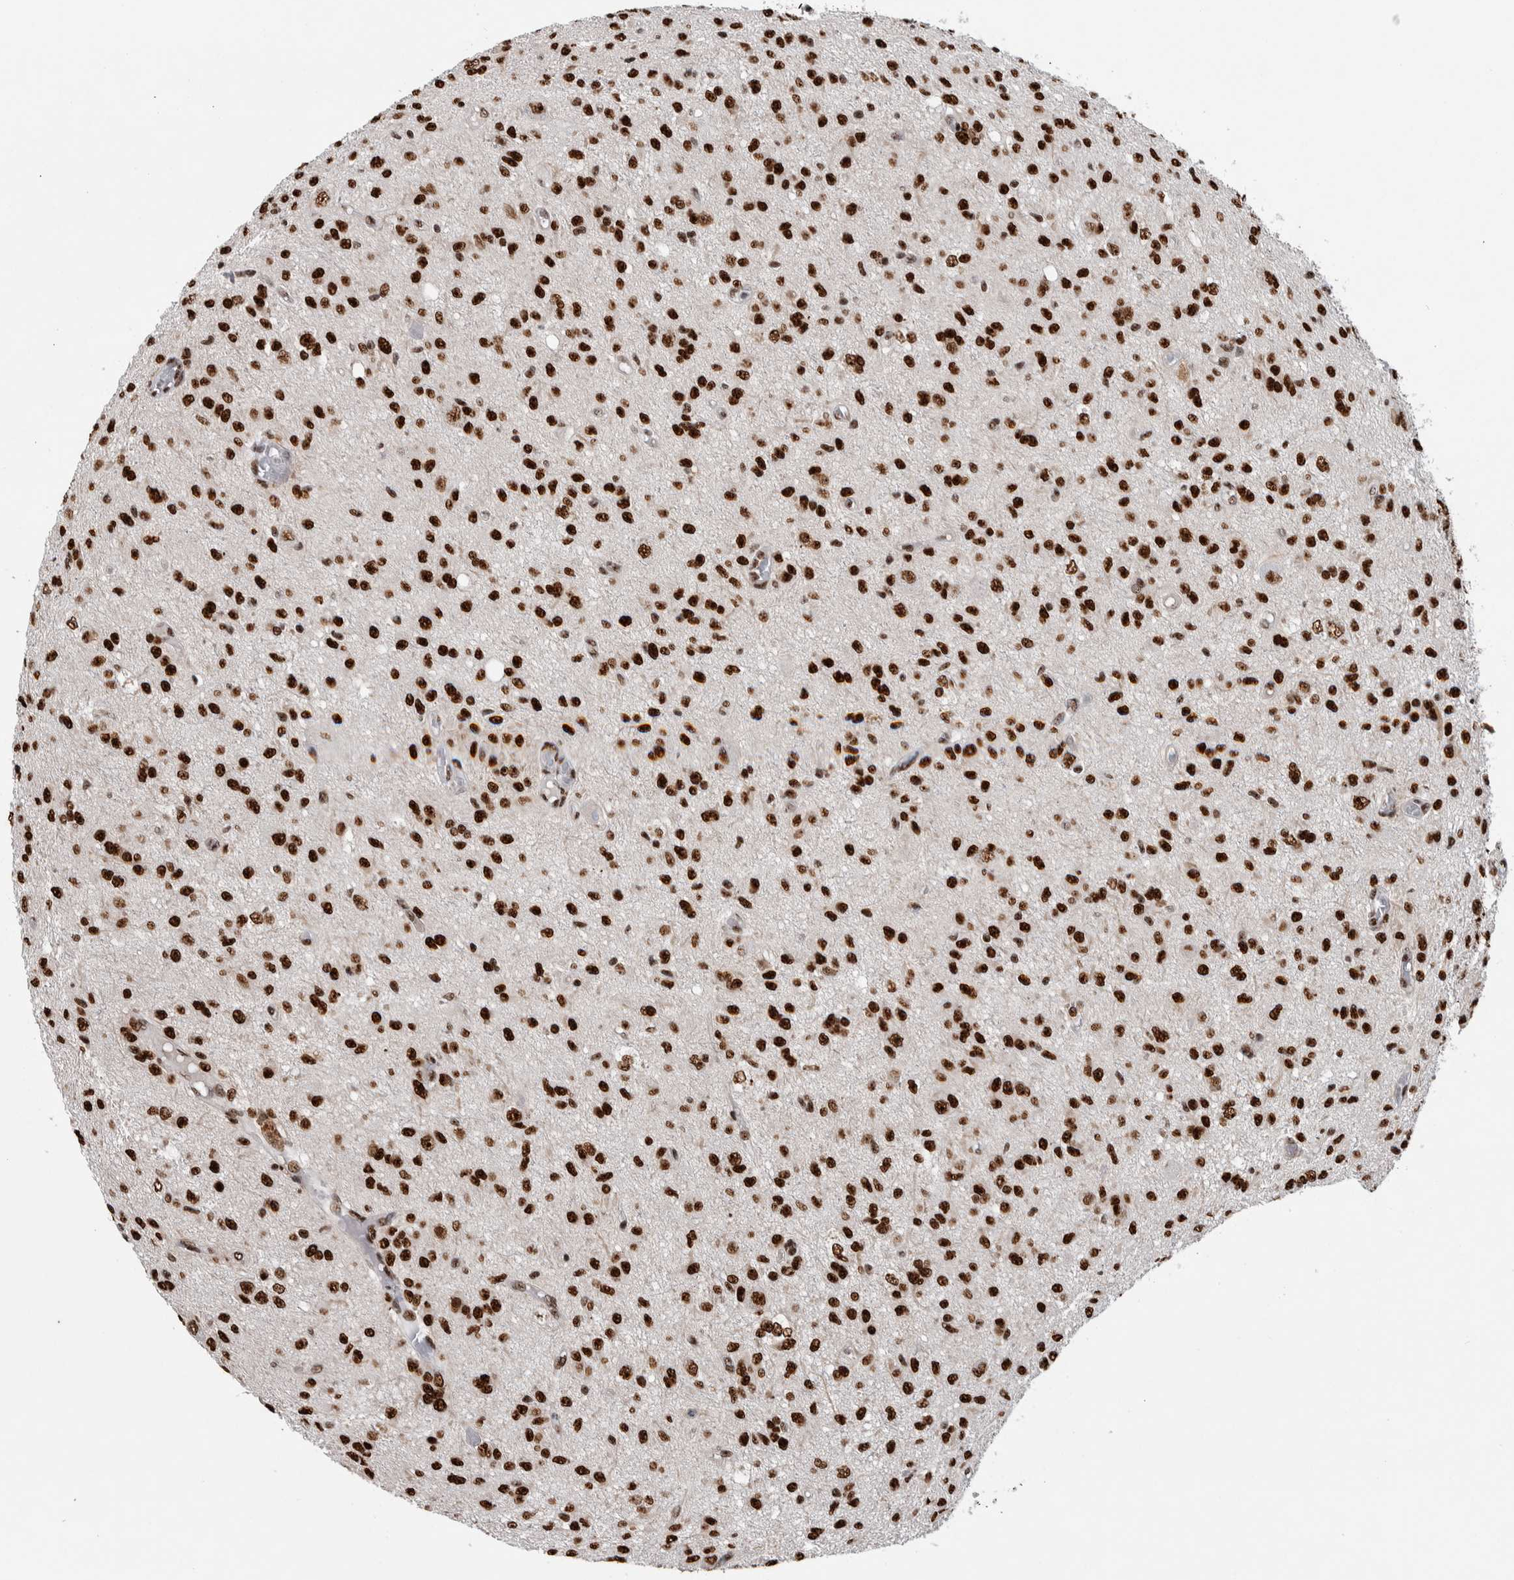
{"staining": {"intensity": "strong", "quantity": ">75%", "location": "nuclear"}, "tissue": "glioma", "cell_type": "Tumor cells", "image_type": "cancer", "snomed": [{"axis": "morphology", "description": "Glioma, malignant, High grade"}, {"axis": "topography", "description": "Brain"}], "caption": "Immunohistochemical staining of human glioma reveals high levels of strong nuclear staining in approximately >75% of tumor cells. The staining is performed using DAB (3,3'-diaminobenzidine) brown chromogen to label protein expression. The nuclei are counter-stained blue using hematoxylin.", "gene": "NCL", "patient": {"sex": "female", "age": 59}}